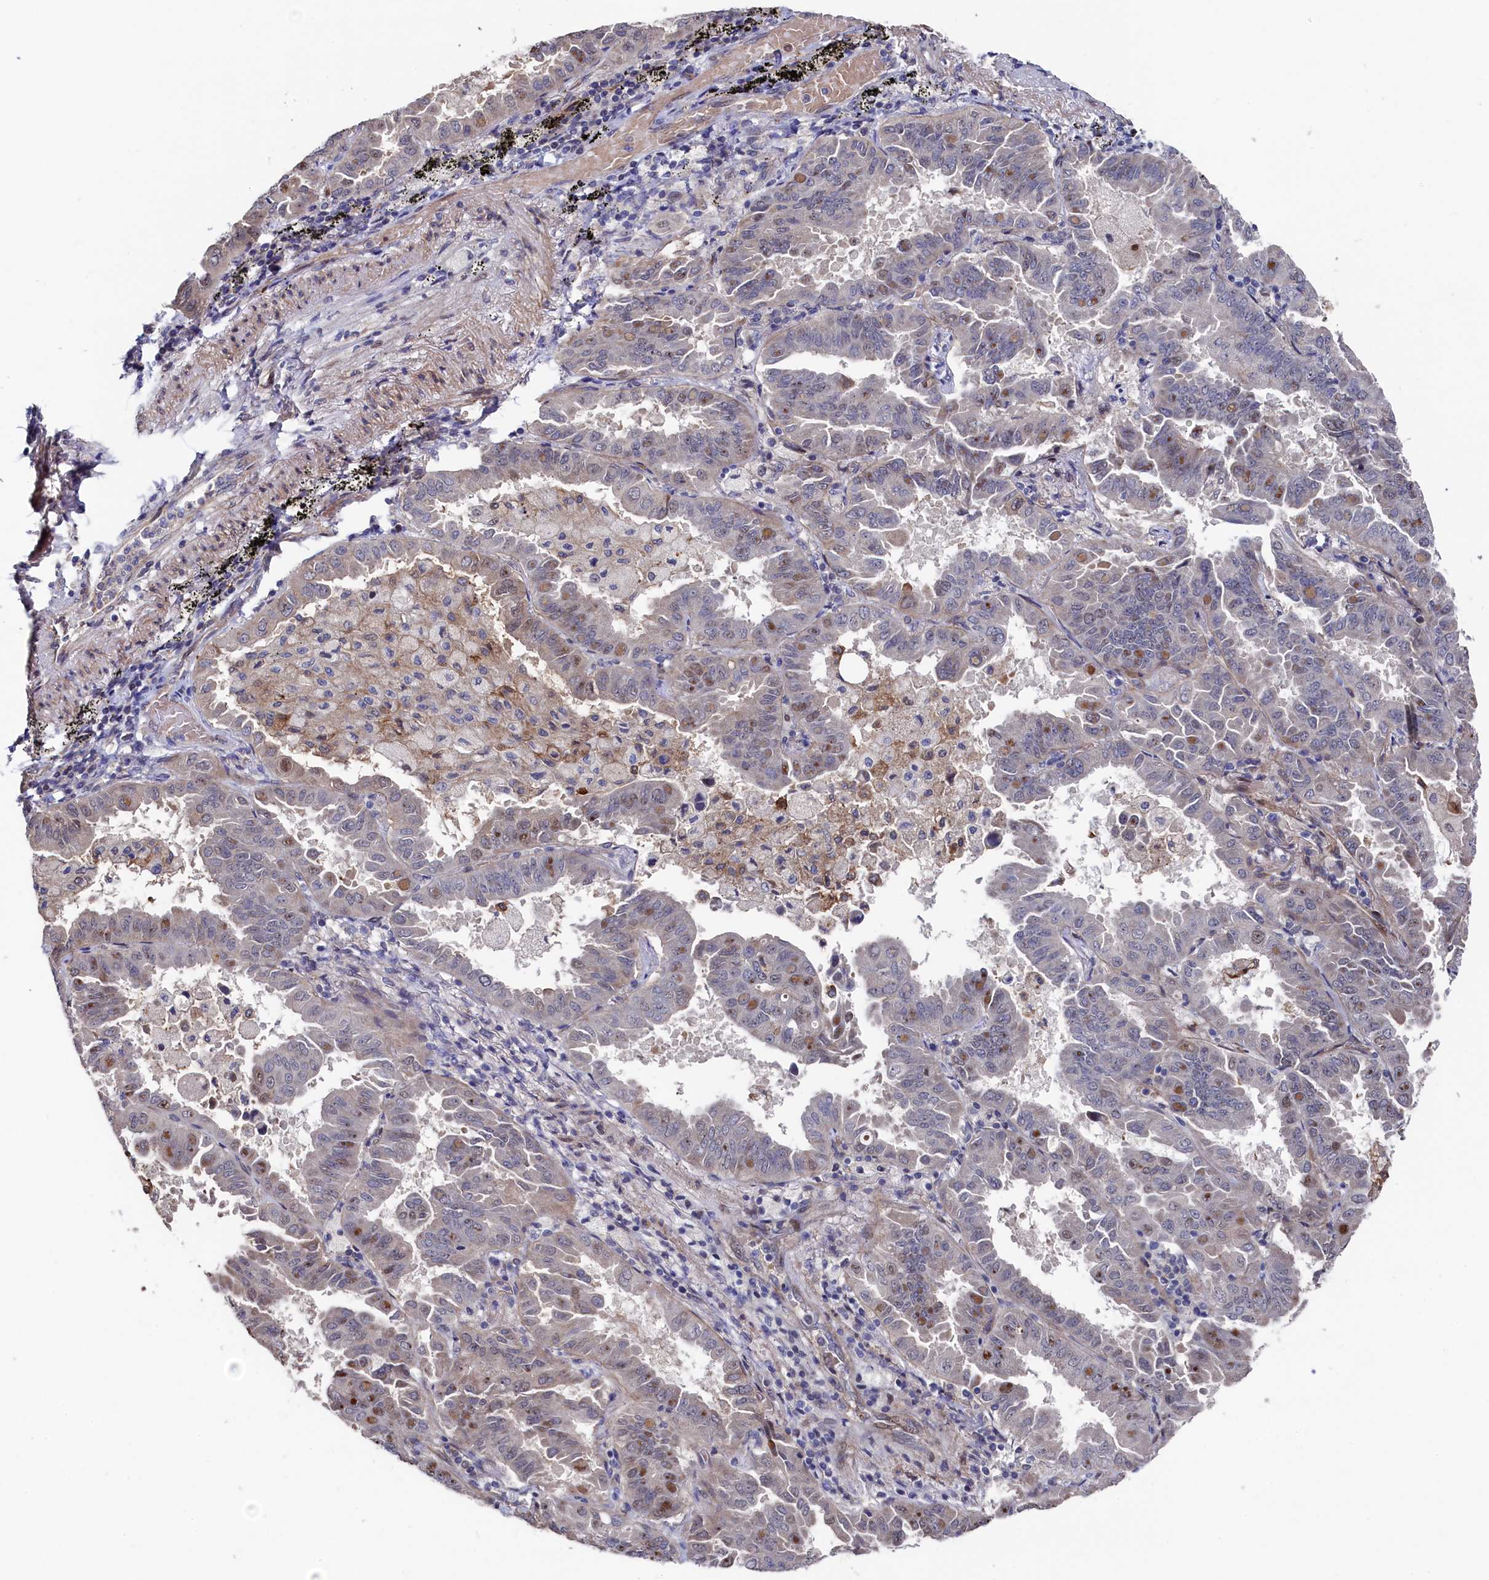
{"staining": {"intensity": "weak", "quantity": "<25%", "location": "nuclear"}, "tissue": "lung cancer", "cell_type": "Tumor cells", "image_type": "cancer", "snomed": [{"axis": "morphology", "description": "Adenocarcinoma, NOS"}, {"axis": "topography", "description": "Lung"}], "caption": "Tumor cells are negative for brown protein staining in lung adenocarcinoma.", "gene": "ZNF891", "patient": {"sex": "male", "age": 64}}